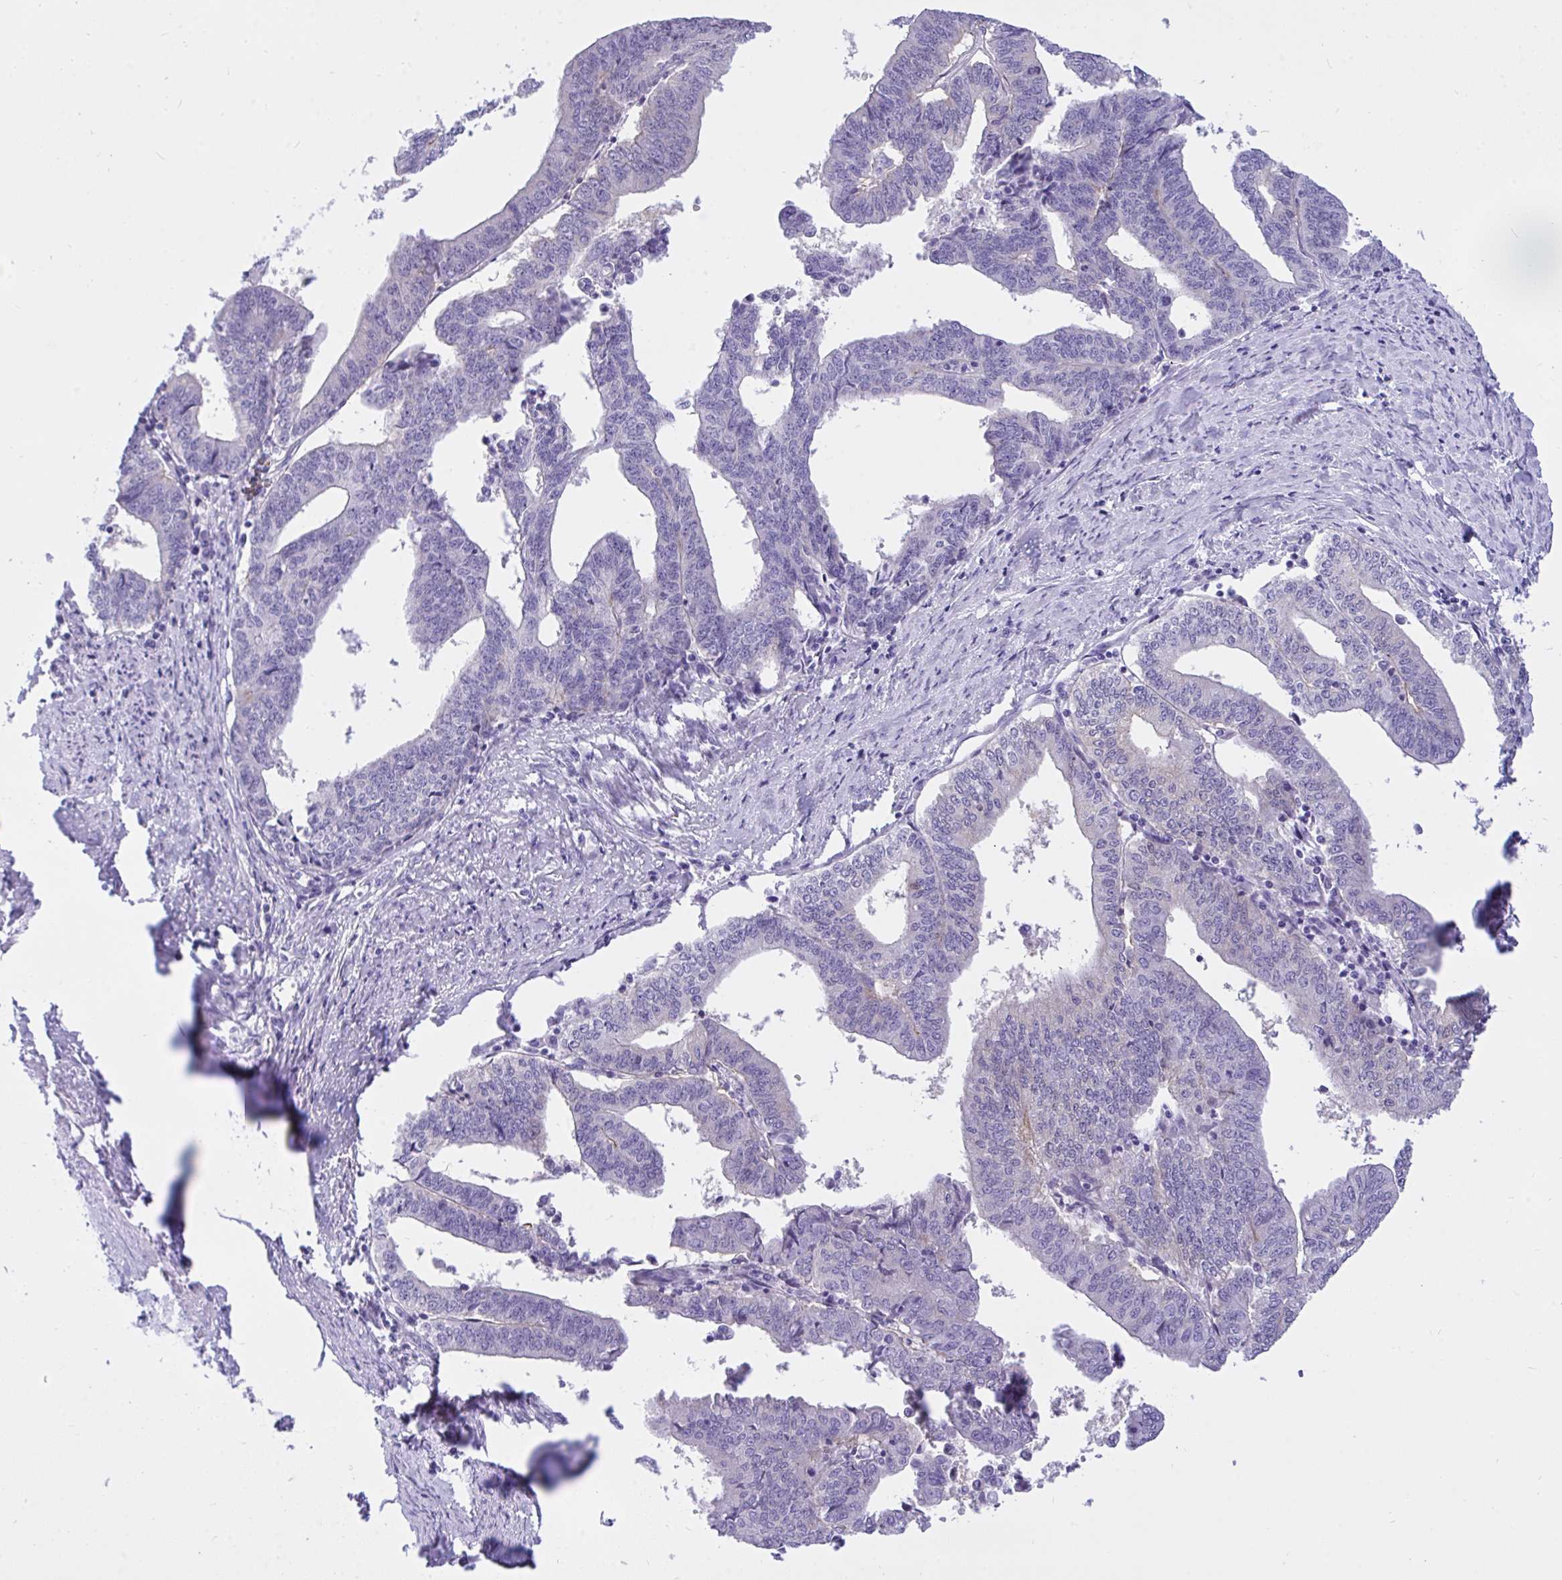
{"staining": {"intensity": "negative", "quantity": "none", "location": "none"}, "tissue": "endometrial cancer", "cell_type": "Tumor cells", "image_type": "cancer", "snomed": [{"axis": "morphology", "description": "Adenocarcinoma, NOS"}, {"axis": "topography", "description": "Endometrium"}], "caption": "This is an immunohistochemistry (IHC) image of endometrial adenocarcinoma. There is no expression in tumor cells.", "gene": "TLN2", "patient": {"sex": "female", "age": 65}}